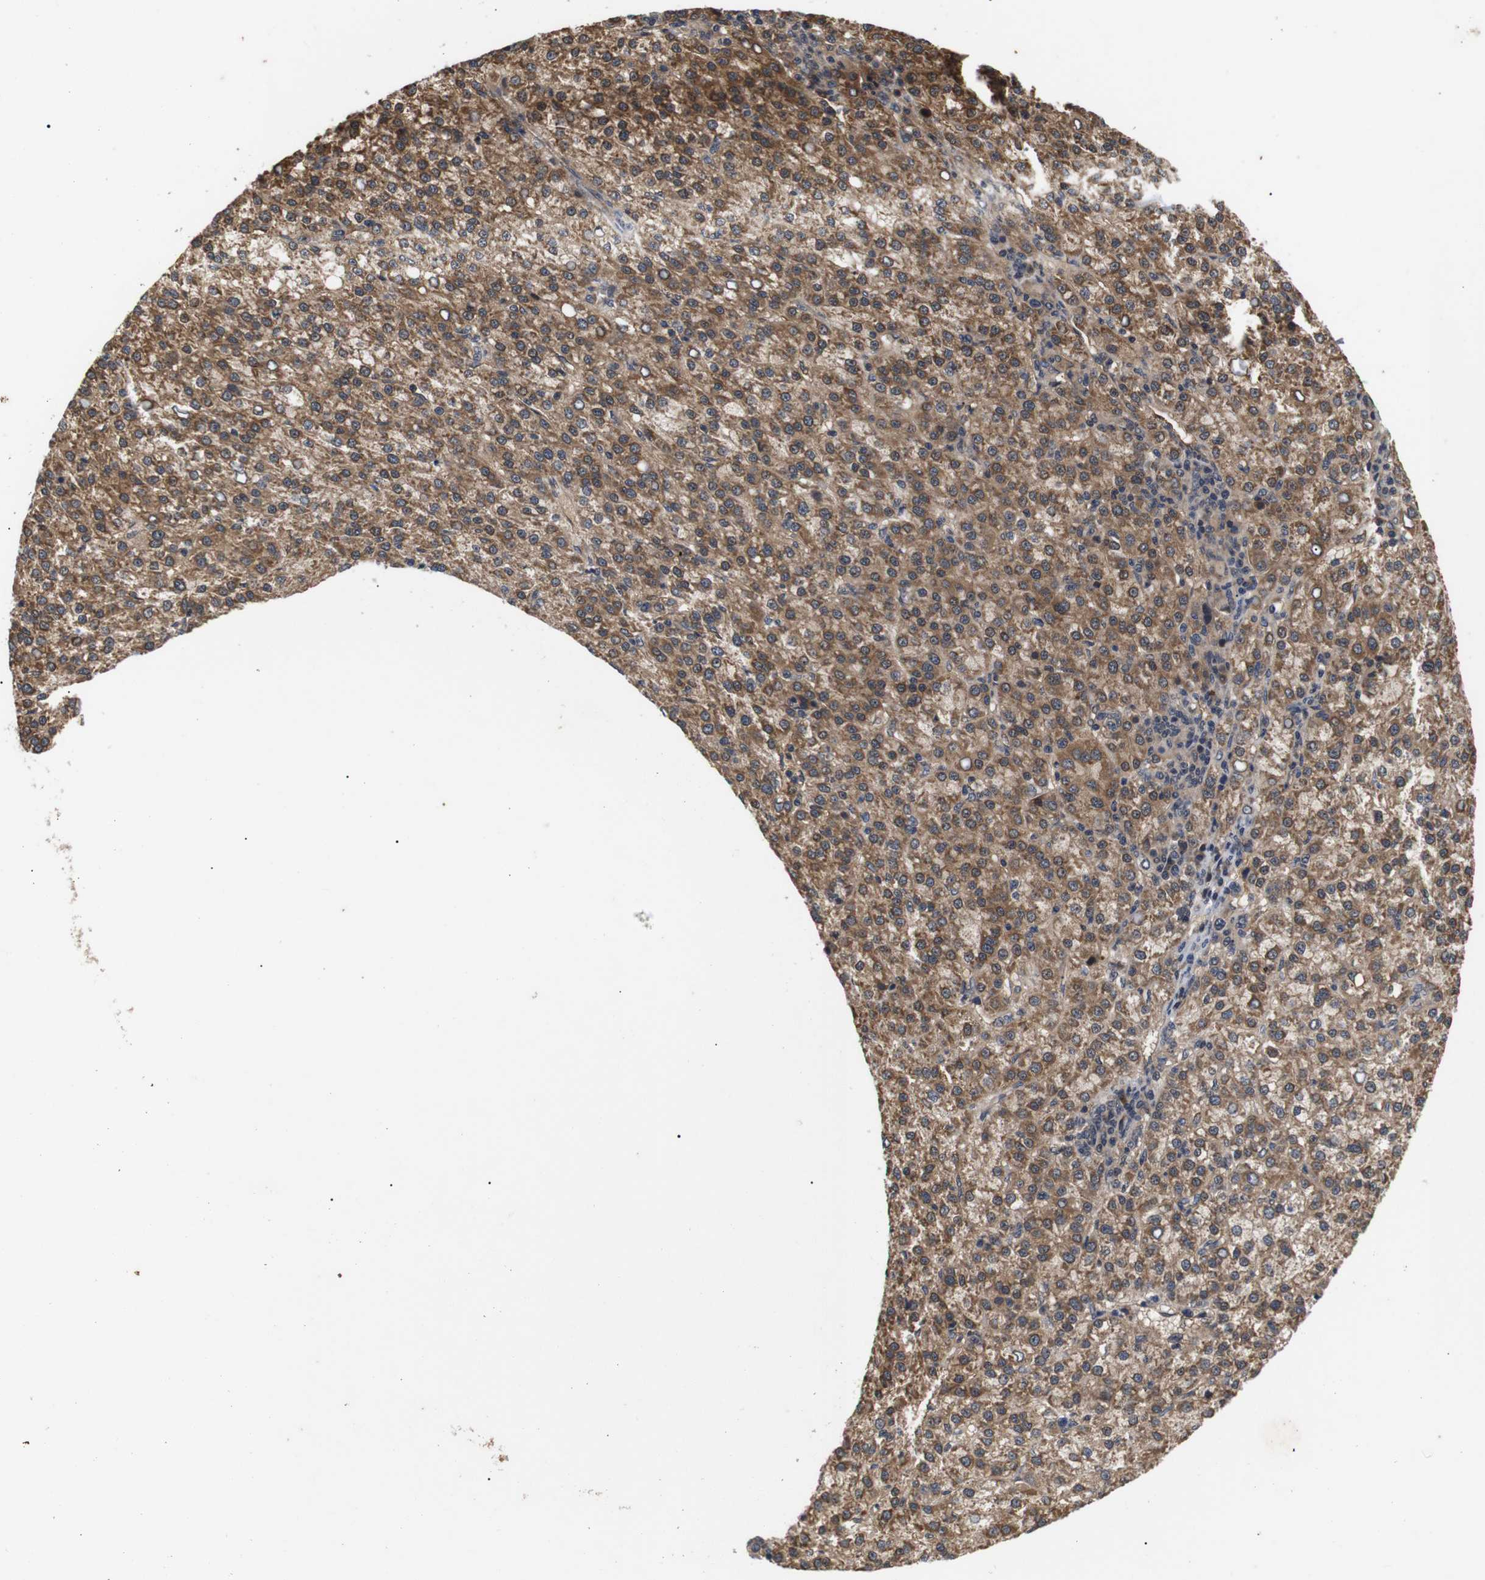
{"staining": {"intensity": "moderate", "quantity": ">75%", "location": "cytoplasmic/membranous"}, "tissue": "liver cancer", "cell_type": "Tumor cells", "image_type": "cancer", "snomed": [{"axis": "morphology", "description": "Carcinoma, Hepatocellular, NOS"}, {"axis": "topography", "description": "Liver"}], "caption": "Immunohistochemistry (DAB) staining of hepatocellular carcinoma (liver) displays moderate cytoplasmic/membranous protein staining in approximately >75% of tumor cells.", "gene": "RIPK1", "patient": {"sex": "female", "age": 58}}